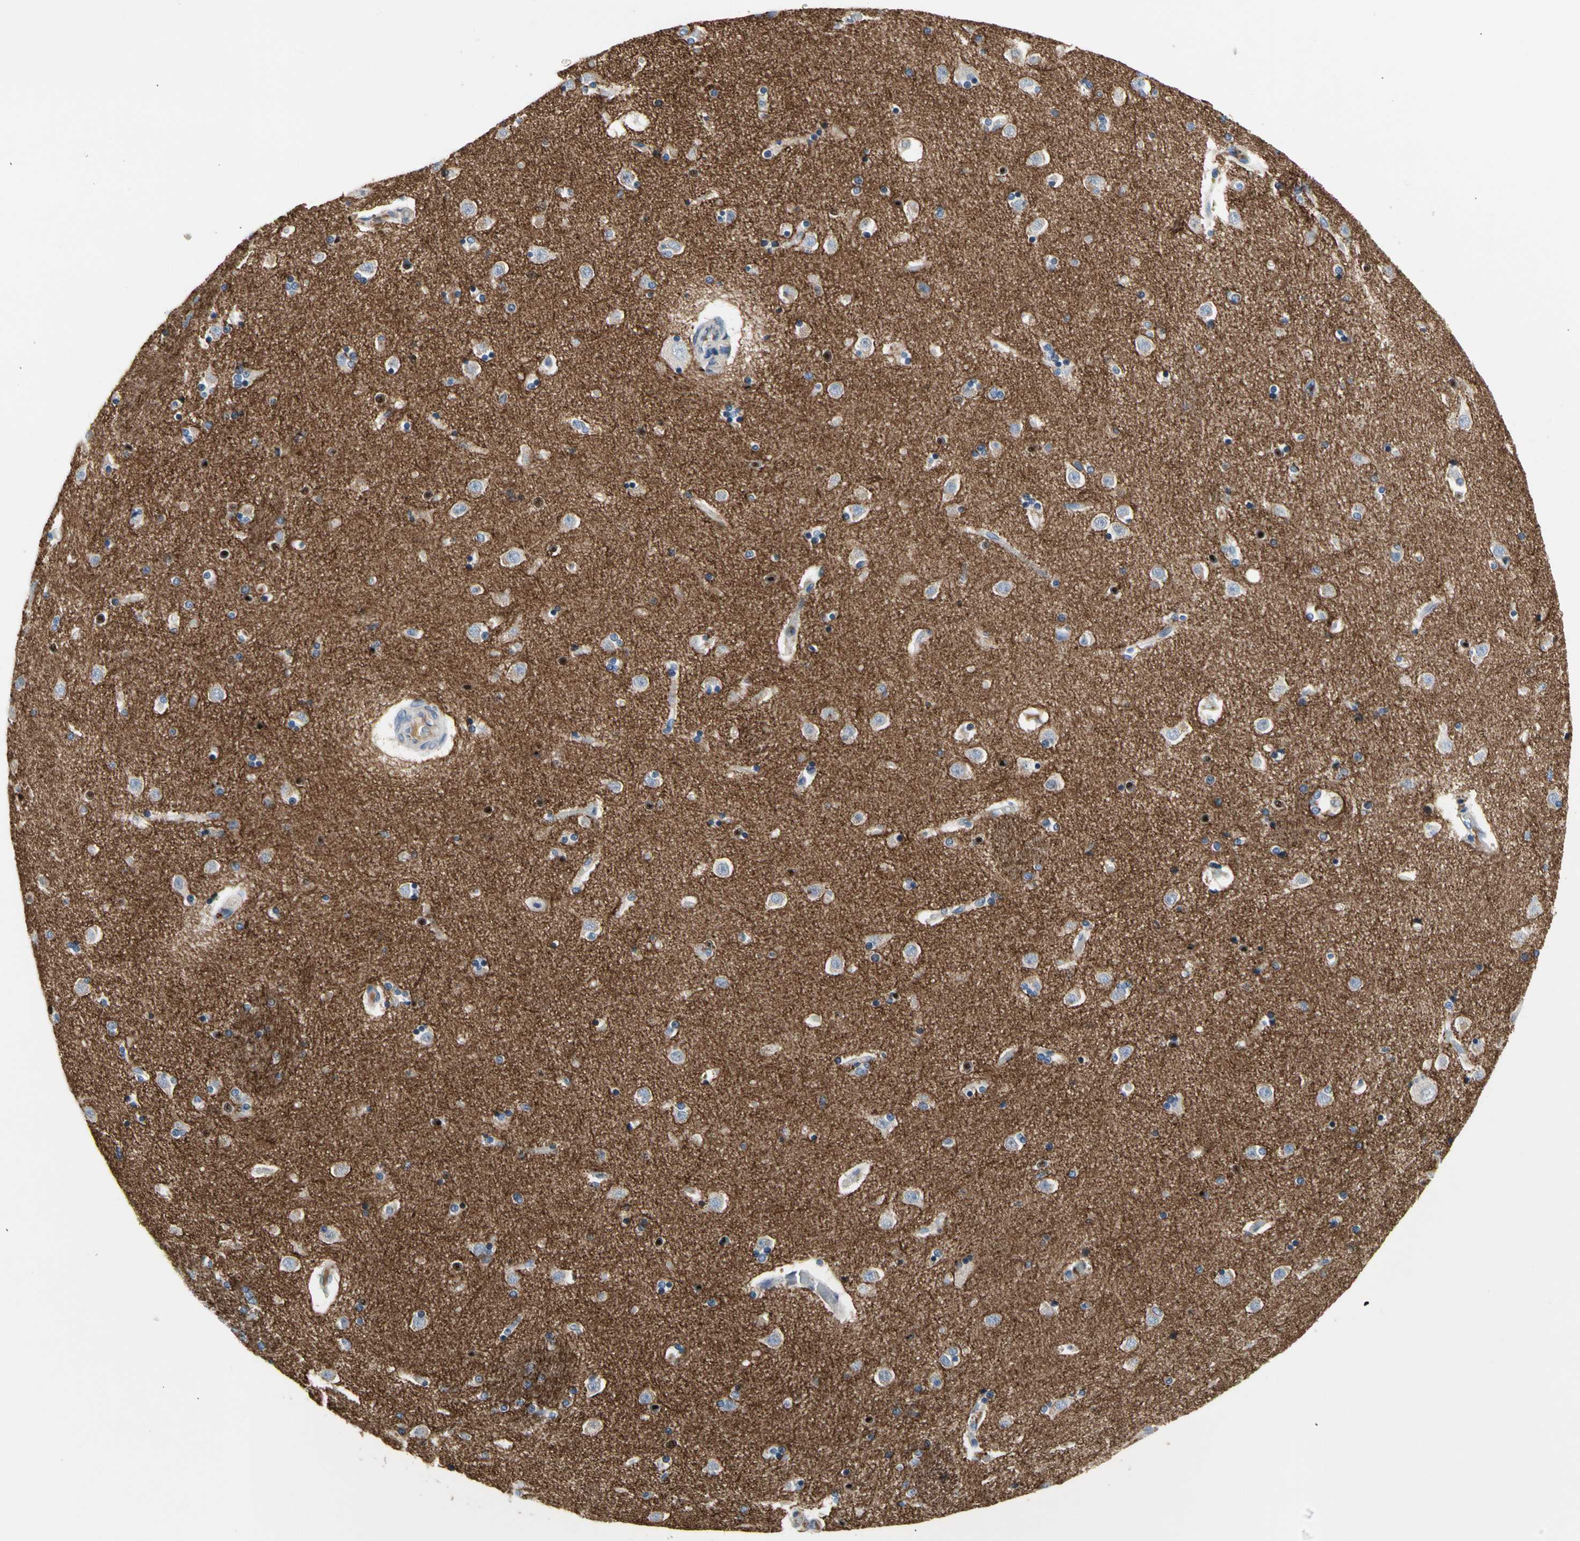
{"staining": {"intensity": "moderate", "quantity": "<25%", "location": "nuclear"}, "tissue": "caudate", "cell_type": "Glial cells", "image_type": "normal", "snomed": [{"axis": "morphology", "description": "Normal tissue, NOS"}, {"axis": "topography", "description": "Lateral ventricle wall"}], "caption": "Protein analysis of unremarkable caudate exhibits moderate nuclear staining in approximately <25% of glial cells.", "gene": "NFASC", "patient": {"sex": "female", "age": 54}}